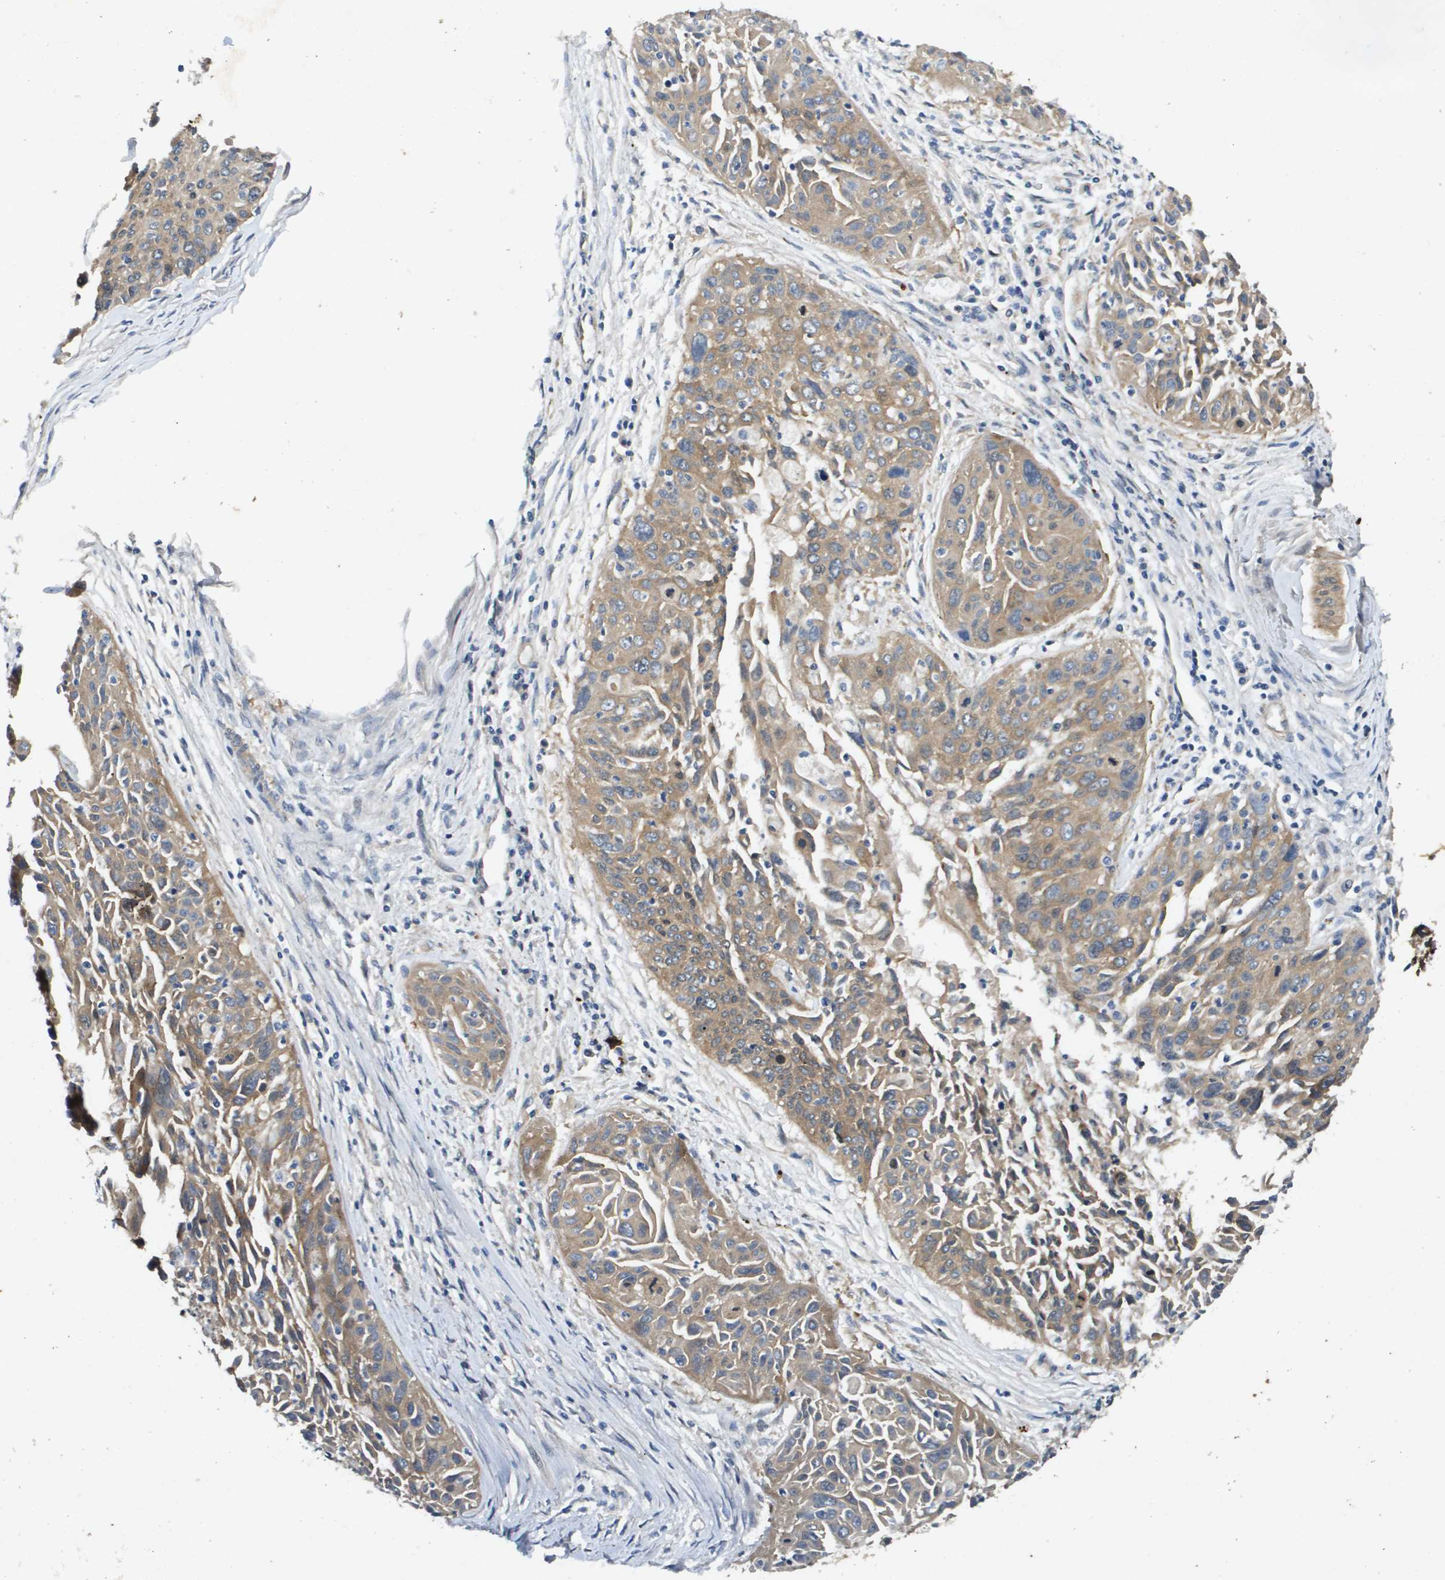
{"staining": {"intensity": "weak", "quantity": ">75%", "location": "cytoplasmic/membranous"}, "tissue": "cervical cancer", "cell_type": "Tumor cells", "image_type": "cancer", "snomed": [{"axis": "morphology", "description": "Squamous cell carcinoma, NOS"}, {"axis": "topography", "description": "Cervix"}], "caption": "High-power microscopy captured an immunohistochemistry histopathology image of cervical cancer (squamous cell carcinoma), revealing weak cytoplasmic/membranous expression in about >75% of tumor cells. (DAB (3,3'-diaminobenzidine) = brown stain, brightfield microscopy at high magnification).", "gene": "PGAP3", "patient": {"sex": "female", "age": 55}}